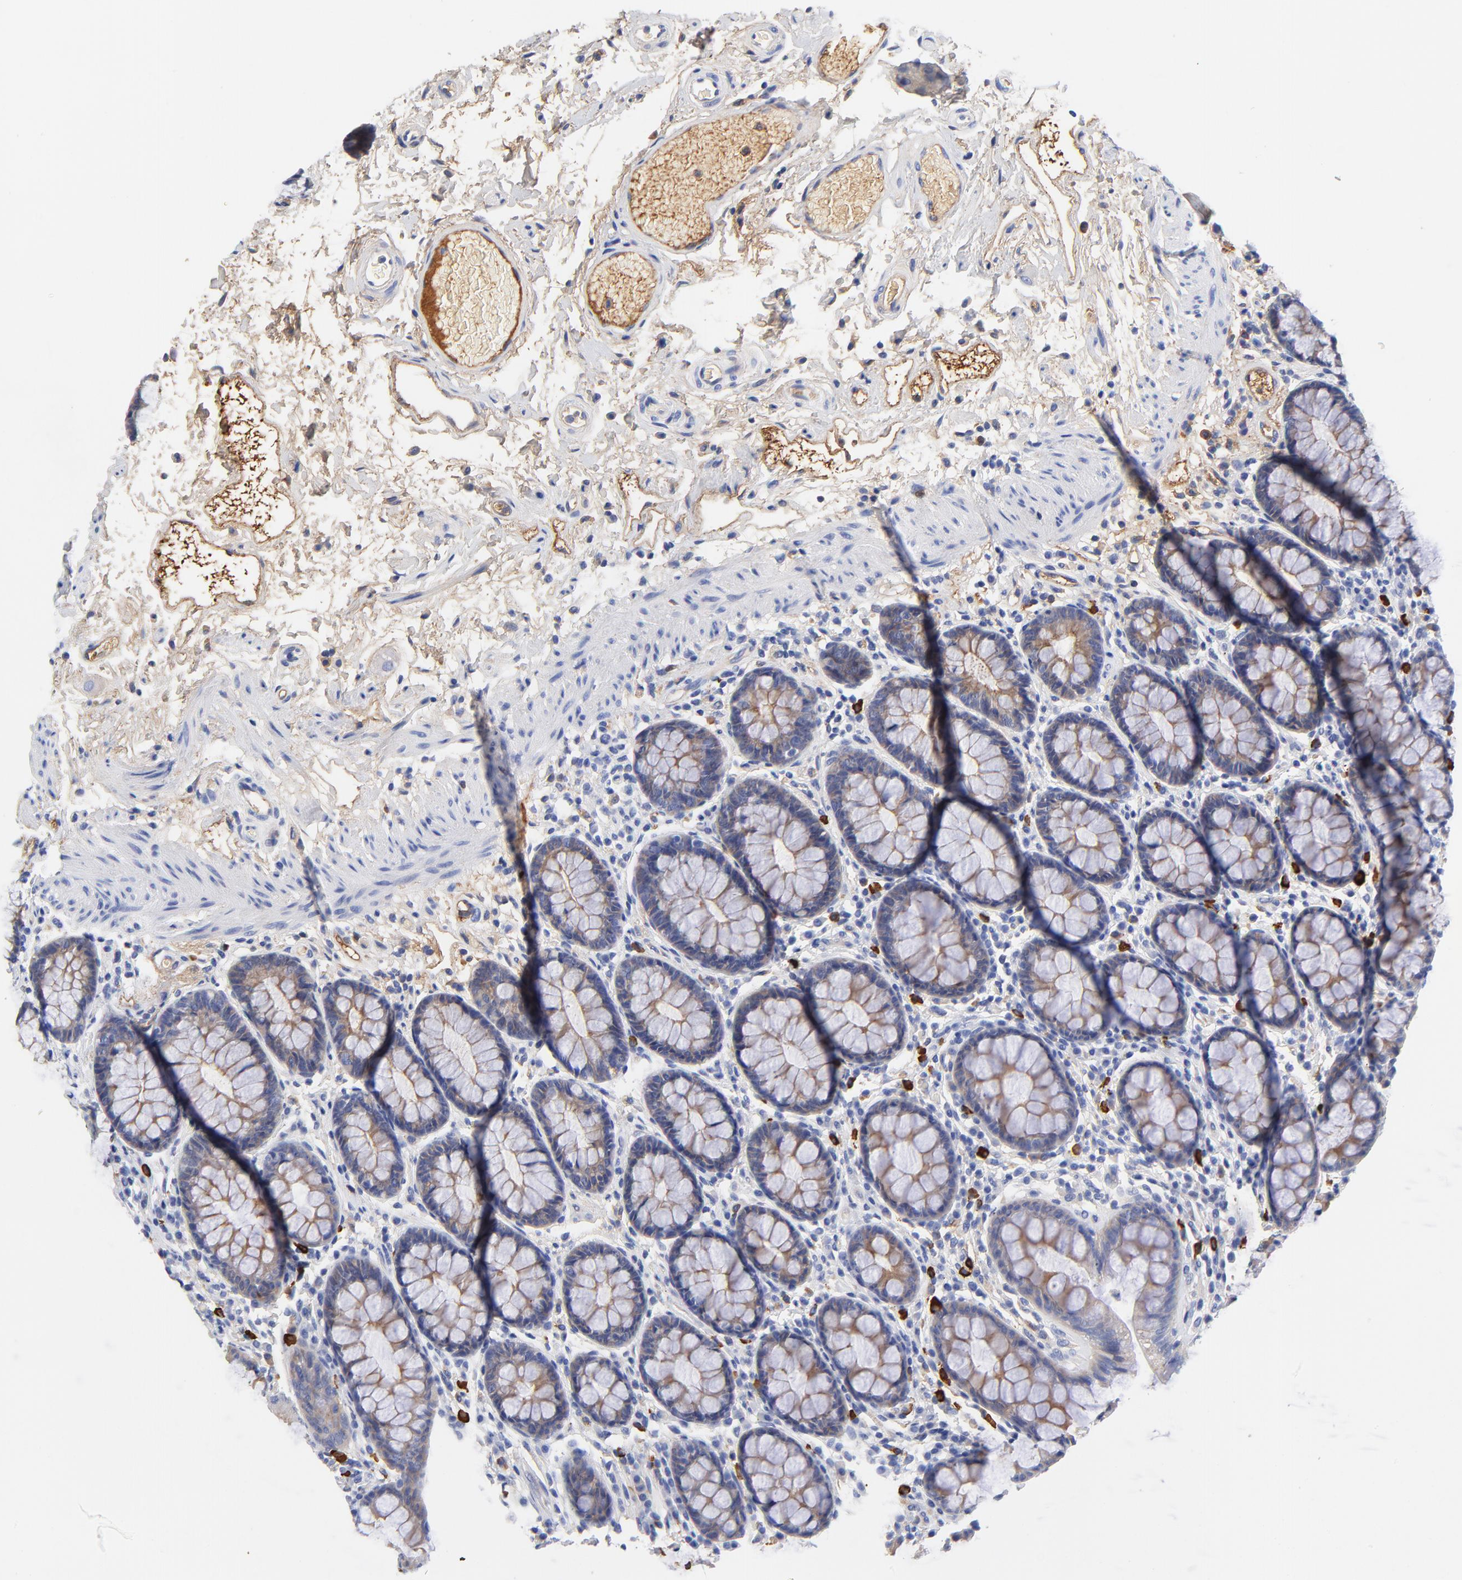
{"staining": {"intensity": "weak", "quantity": ">75%", "location": "cytoplasmic/membranous"}, "tissue": "rectum", "cell_type": "Glandular cells", "image_type": "normal", "snomed": [{"axis": "morphology", "description": "Normal tissue, NOS"}, {"axis": "topography", "description": "Rectum"}], "caption": "Brown immunohistochemical staining in unremarkable rectum displays weak cytoplasmic/membranous positivity in approximately >75% of glandular cells. (Stains: DAB (3,3'-diaminobenzidine) in brown, nuclei in blue, Microscopy: brightfield microscopy at high magnification).", "gene": "IGLV3", "patient": {"sex": "male", "age": 92}}